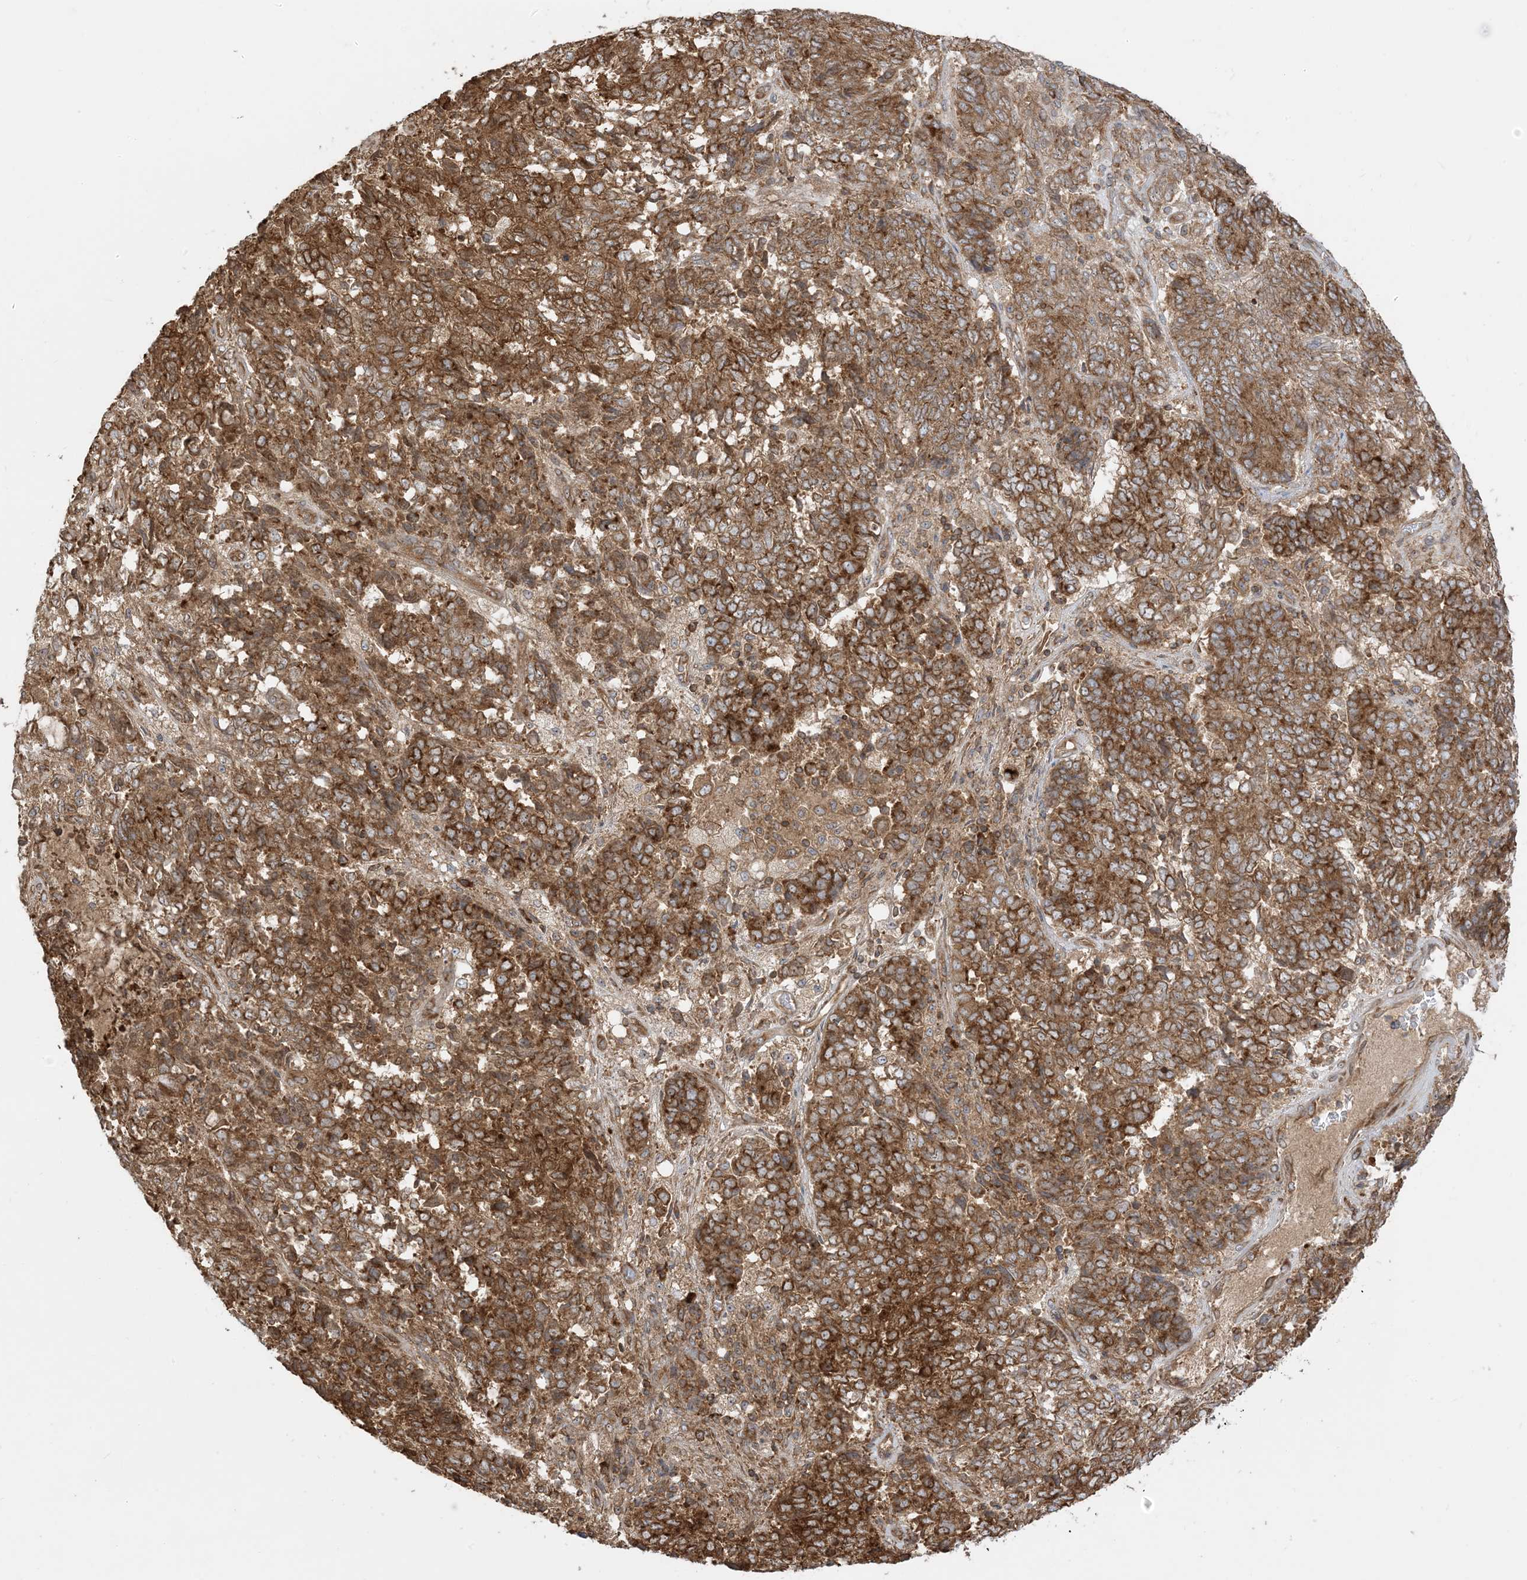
{"staining": {"intensity": "strong", "quantity": ">75%", "location": "cytoplasmic/membranous,nuclear"}, "tissue": "endometrial cancer", "cell_type": "Tumor cells", "image_type": "cancer", "snomed": [{"axis": "morphology", "description": "Adenocarcinoma, NOS"}, {"axis": "topography", "description": "Endometrium"}], "caption": "Immunohistochemical staining of endometrial adenocarcinoma reveals high levels of strong cytoplasmic/membranous and nuclear protein staining in approximately >75% of tumor cells. The protein is shown in brown color, while the nuclei are stained blue.", "gene": "SRP72", "patient": {"sex": "female", "age": 80}}